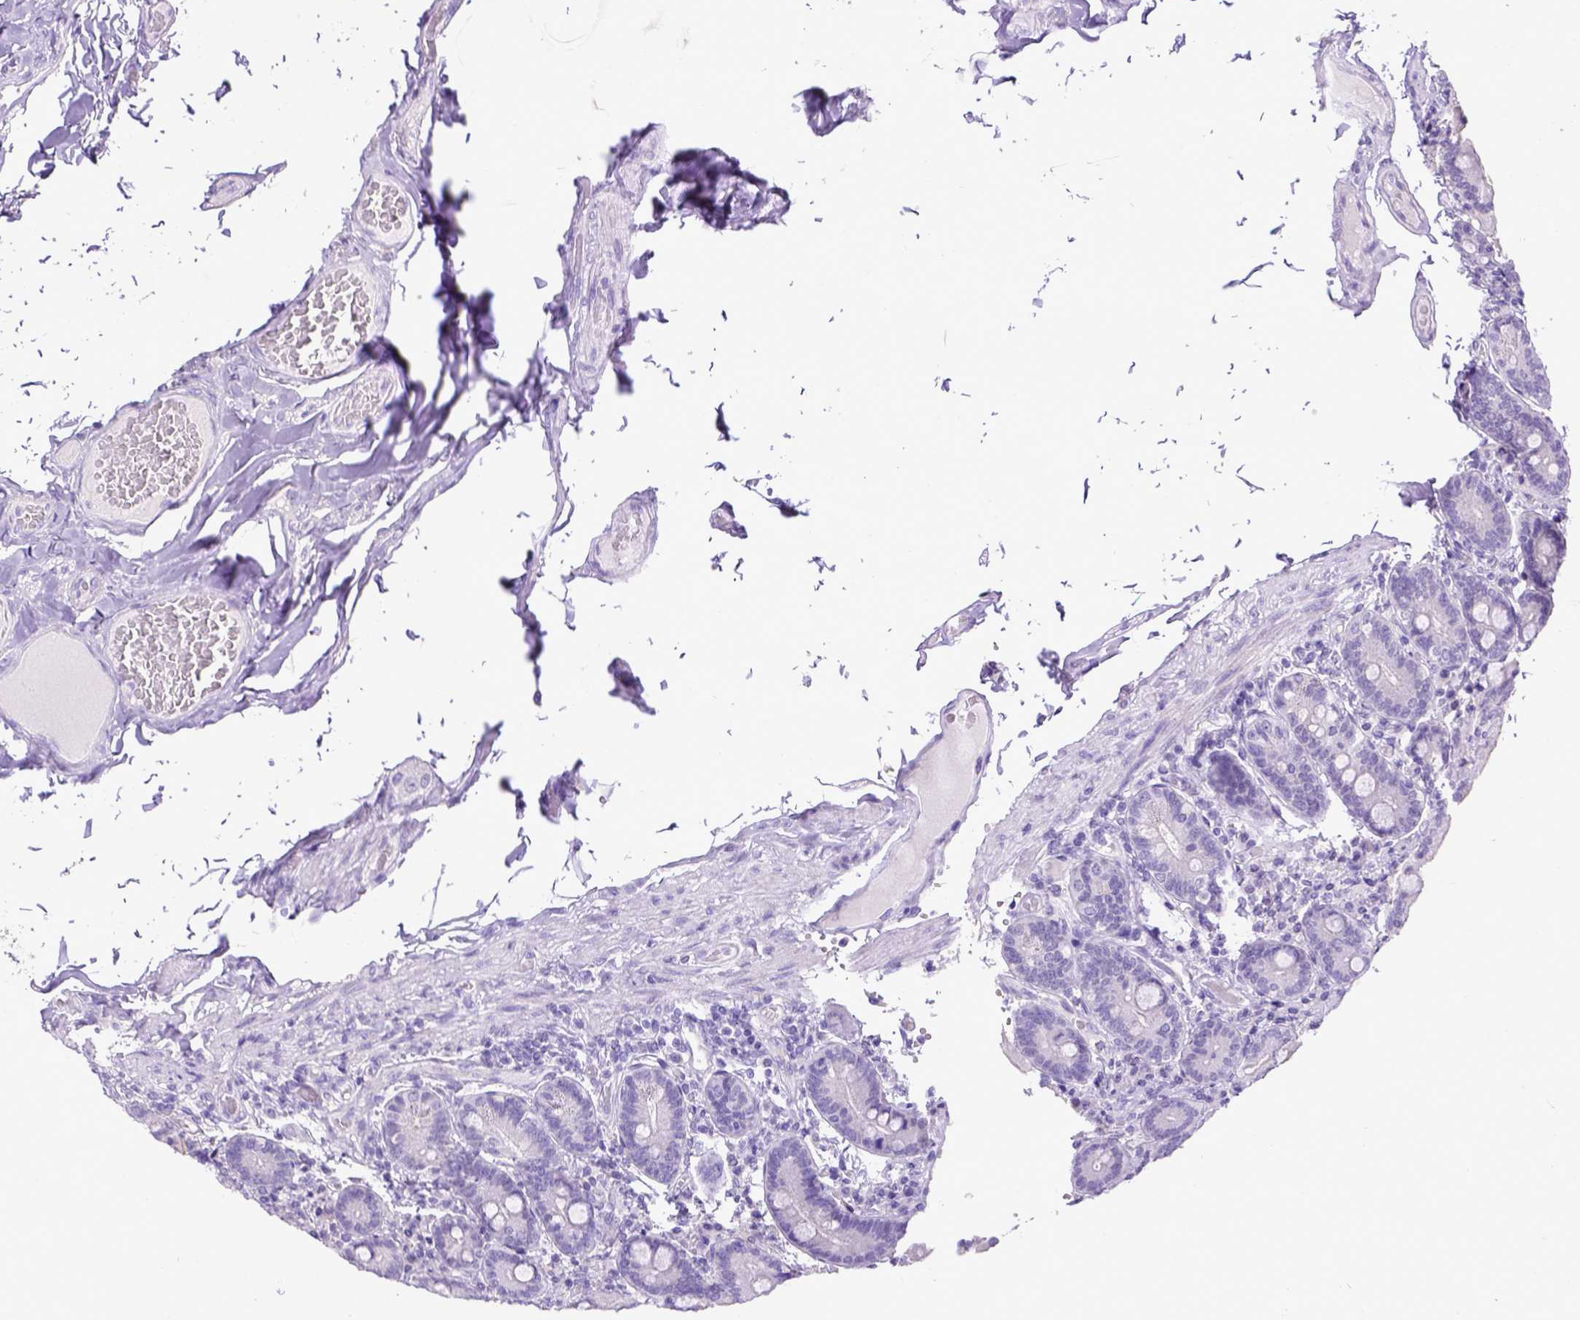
{"staining": {"intensity": "negative", "quantity": "none", "location": "none"}, "tissue": "duodenum", "cell_type": "Glandular cells", "image_type": "normal", "snomed": [{"axis": "morphology", "description": "Normal tissue, NOS"}, {"axis": "topography", "description": "Duodenum"}], "caption": "Immunohistochemistry of benign duodenum demonstrates no positivity in glandular cells.", "gene": "ESR1", "patient": {"sex": "female", "age": 62}}